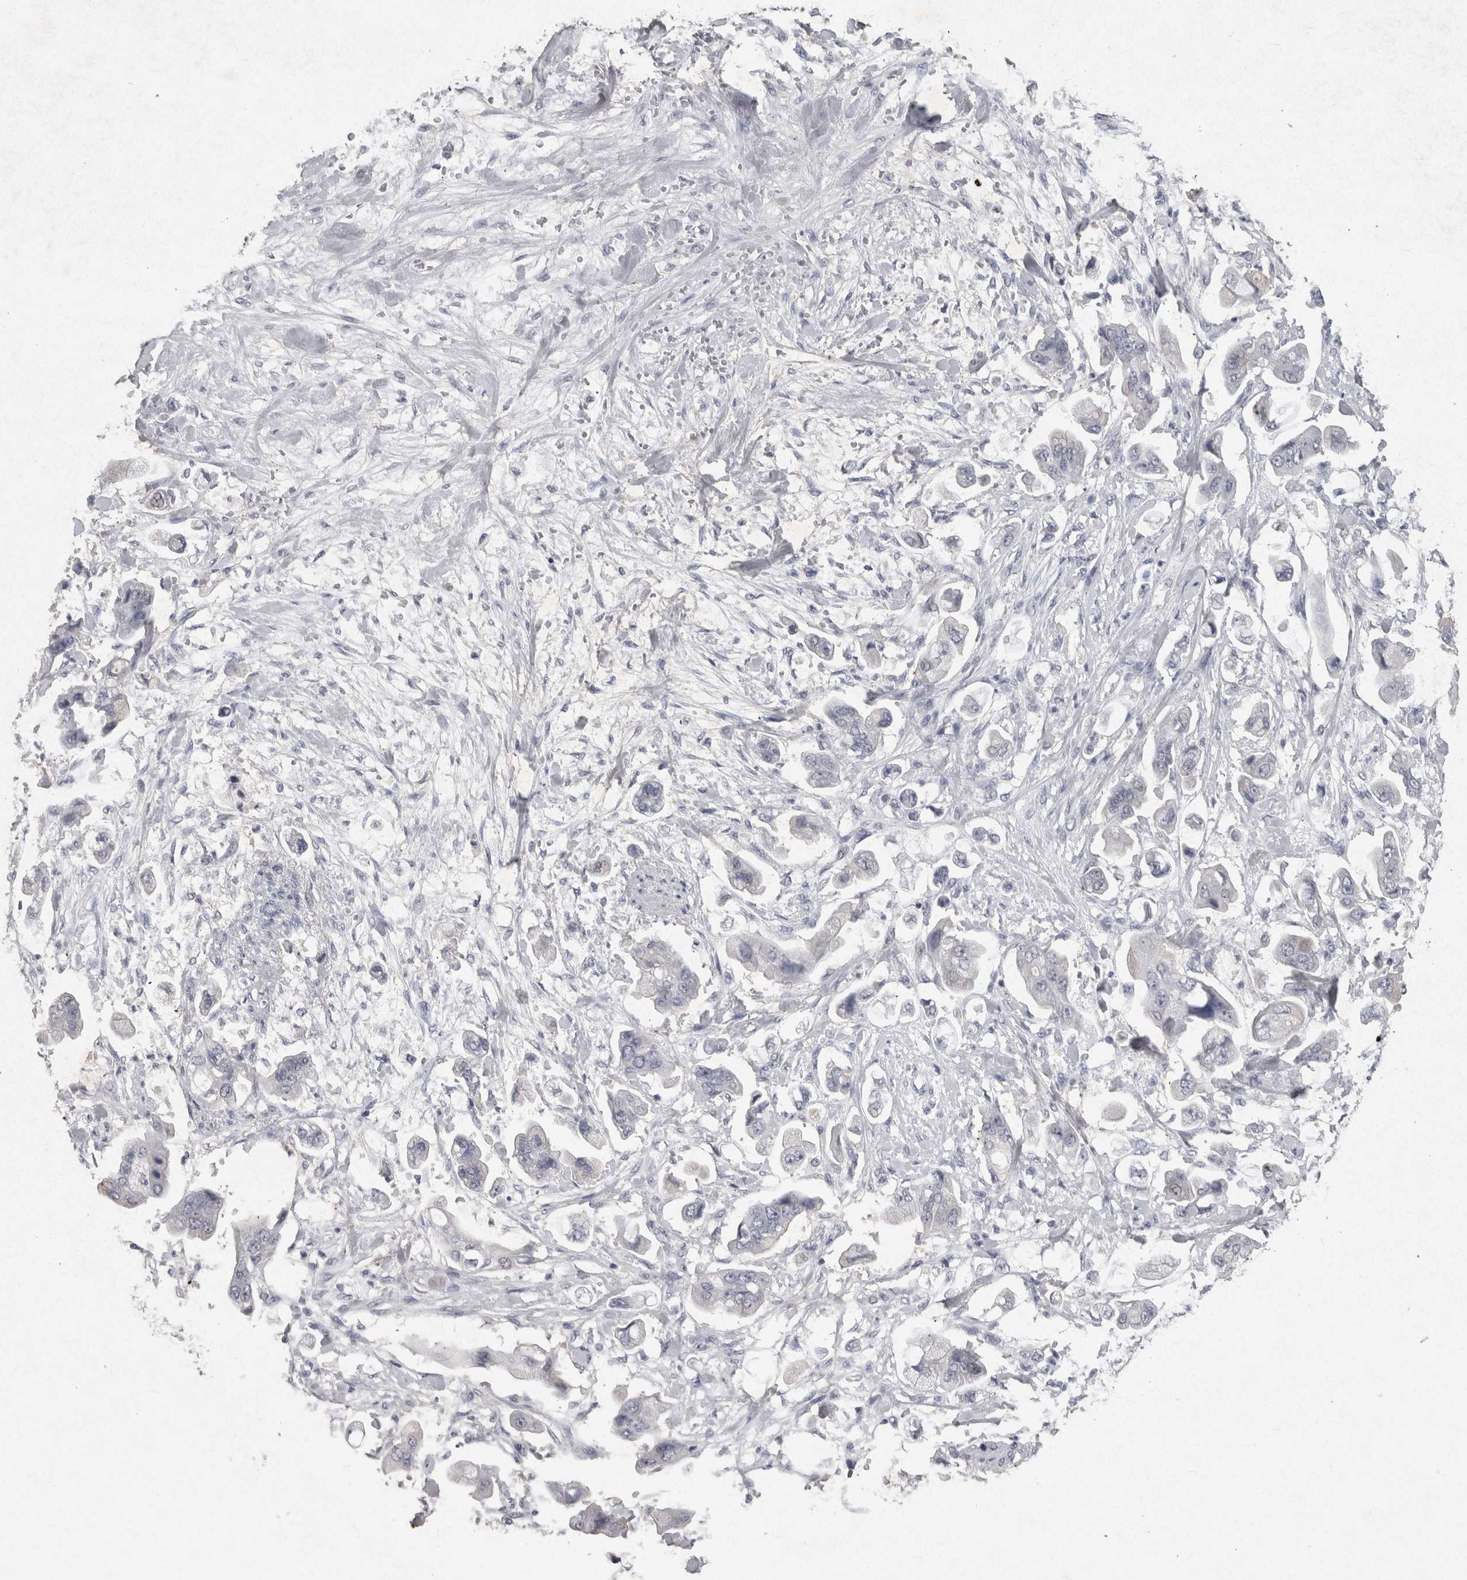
{"staining": {"intensity": "negative", "quantity": "none", "location": "none"}, "tissue": "stomach cancer", "cell_type": "Tumor cells", "image_type": "cancer", "snomed": [{"axis": "morphology", "description": "Adenocarcinoma, NOS"}, {"axis": "topography", "description": "Stomach"}], "caption": "Protein analysis of stomach cancer reveals no significant expression in tumor cells.", "gene": "PDX1", "patient": {"sex": "male", "age": 62}}